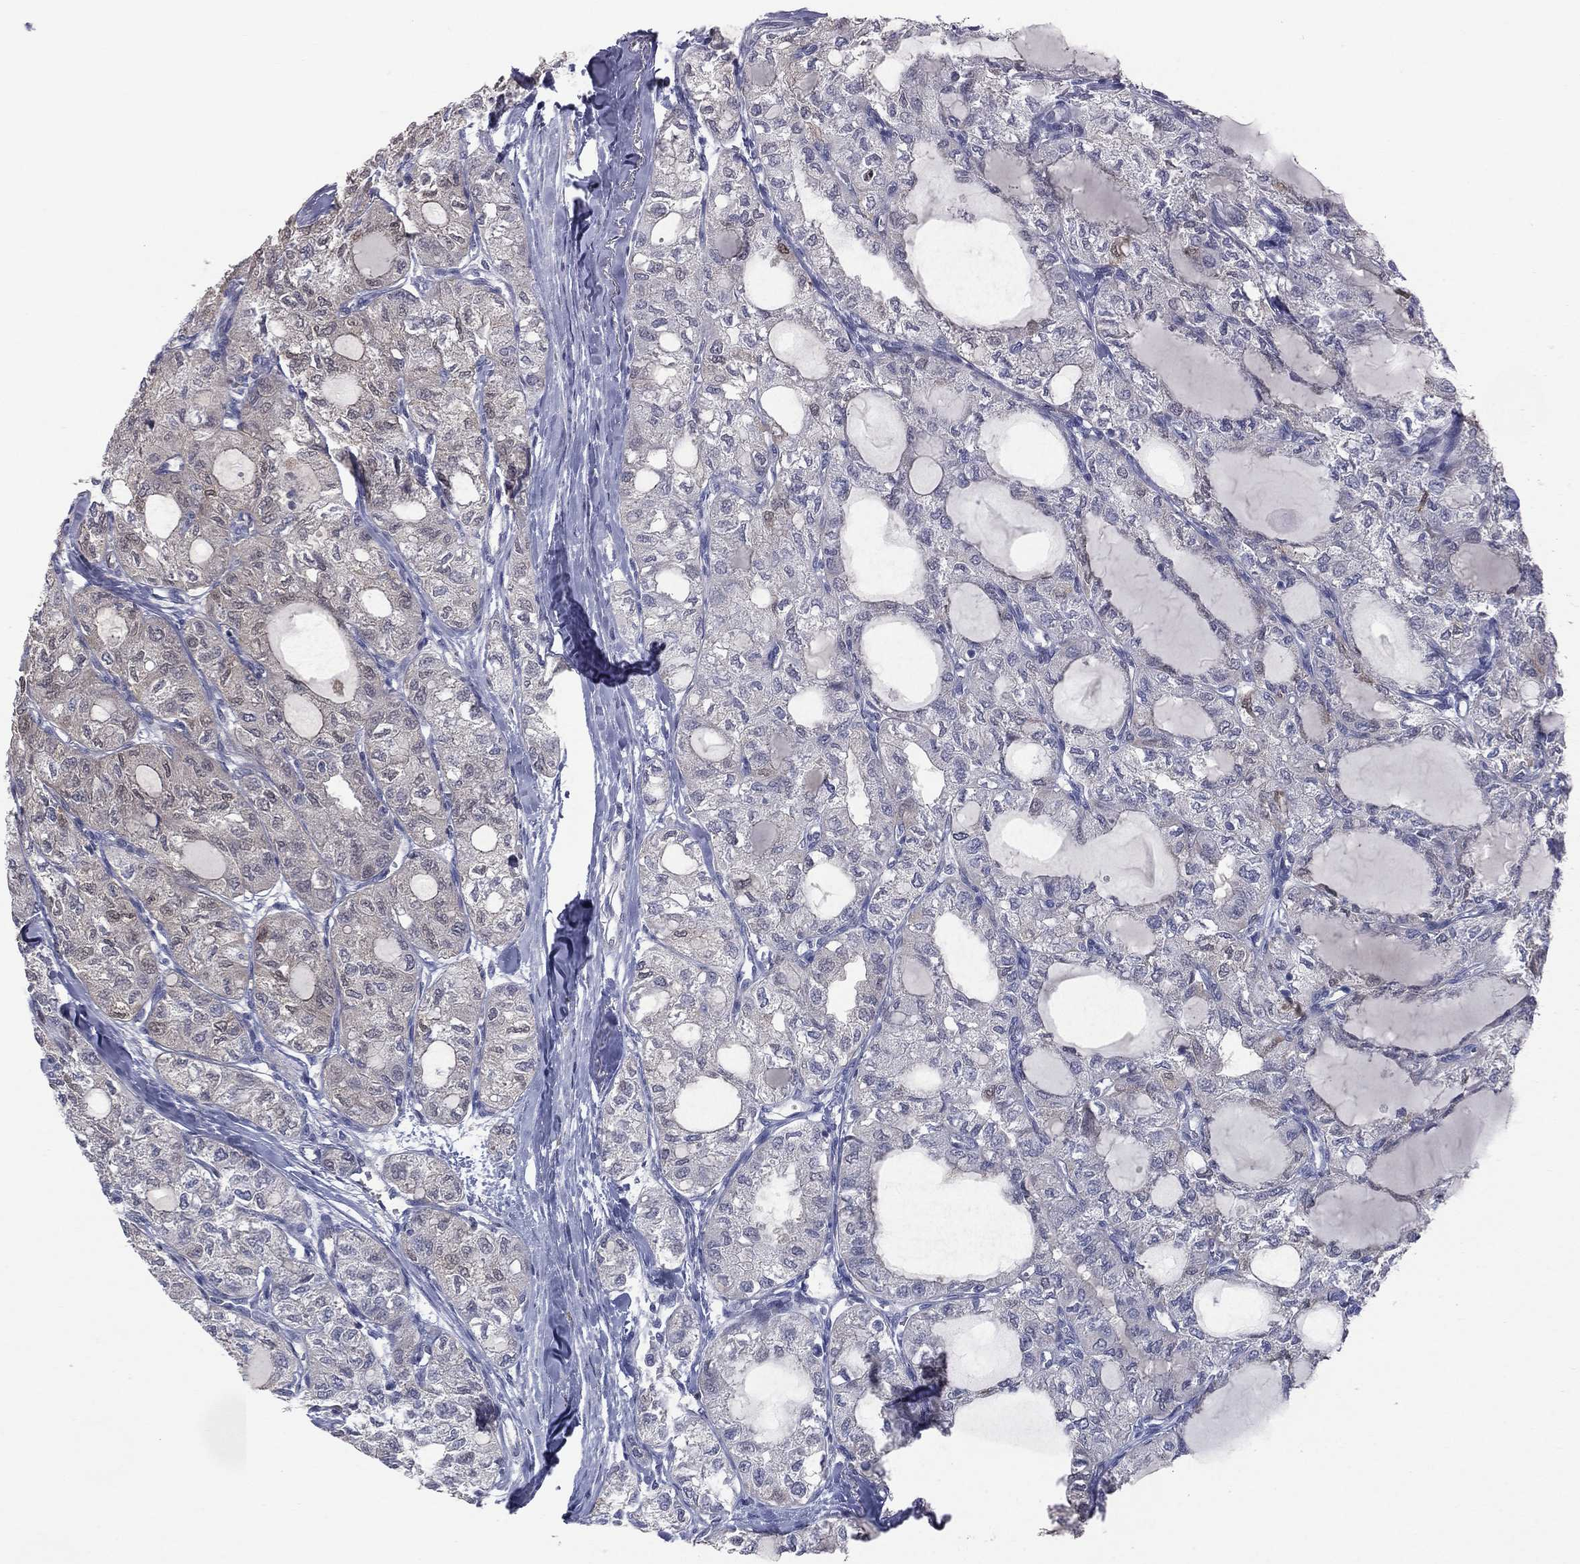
{"staining": {"intensity": "negative", "quantity": "none", "location": "none"}, "tissue": "thyroid cancer", "cell_type": "Tumor cells", "image_type": "cancer", "snomed": [{"axis": "morphology", "description": "Follicular adenoma carcinoma, NOS"}, {"axis": "topography", "description": "Thyroid gland"}], "caption": "Protein analysis of thyroid cancer reveals no significant staining in tumor cells.", "gene": "DMKN", "patient": {"sex": "male", "age": 75}}